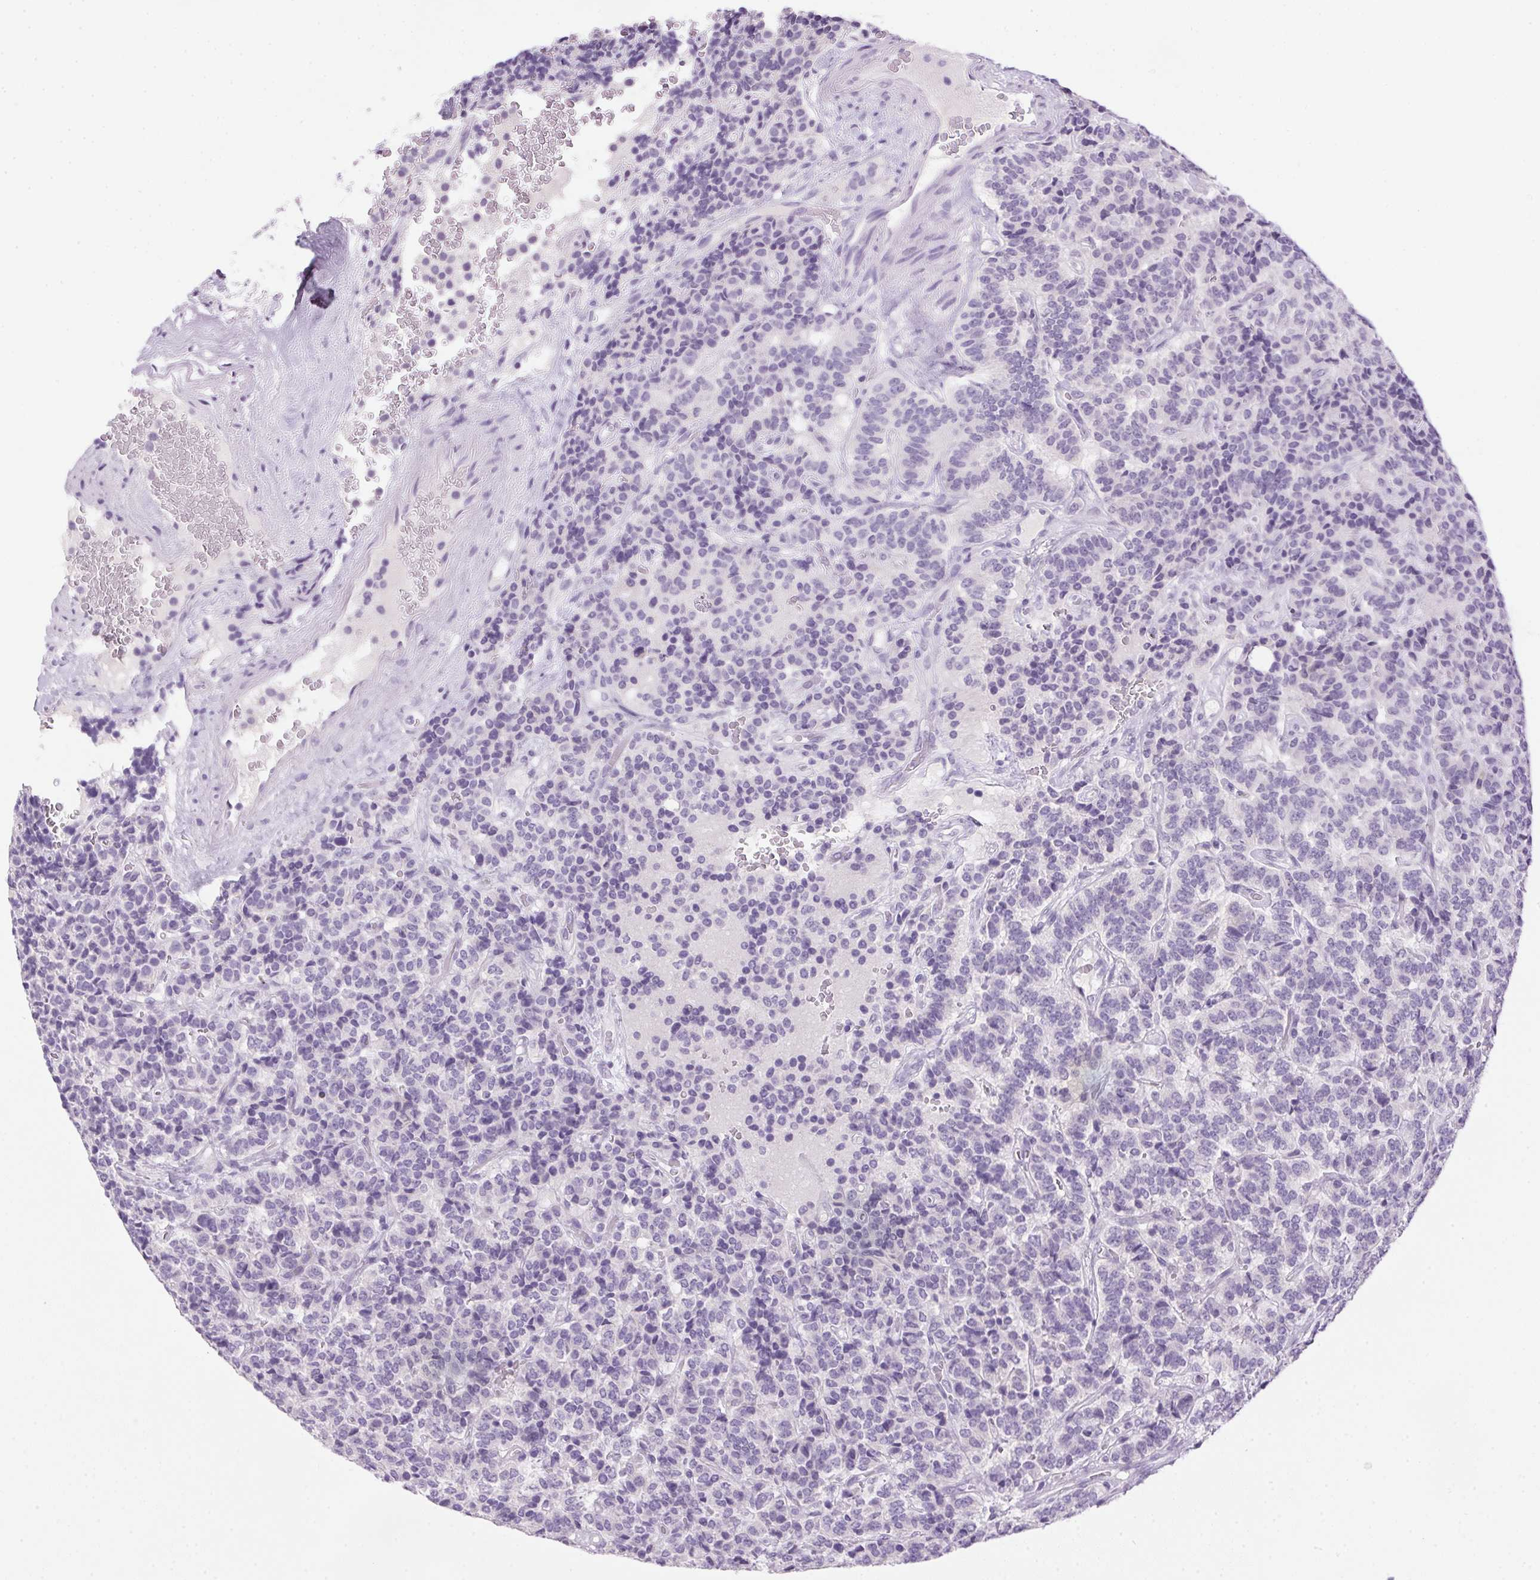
{"staining": {"intensity": "negative", "quantity": "none", "location": "none"}, "tissue": "carcinoid", "cell_type": "Tumor cells", "image_type": "cancer", "snomed": [{"axis": "morphology", "description": "Carcinoid, malignant, NOS"}, {"axis": "topography", "description": "Pancreas"}], "caption": "This is an immunohistochemistry (IHC) histopathology image of human carcinoid (malignant). There is no expression in tumor cells.", "gene": "POPDC2", "patient": {"sex": "male", "age": 36}}